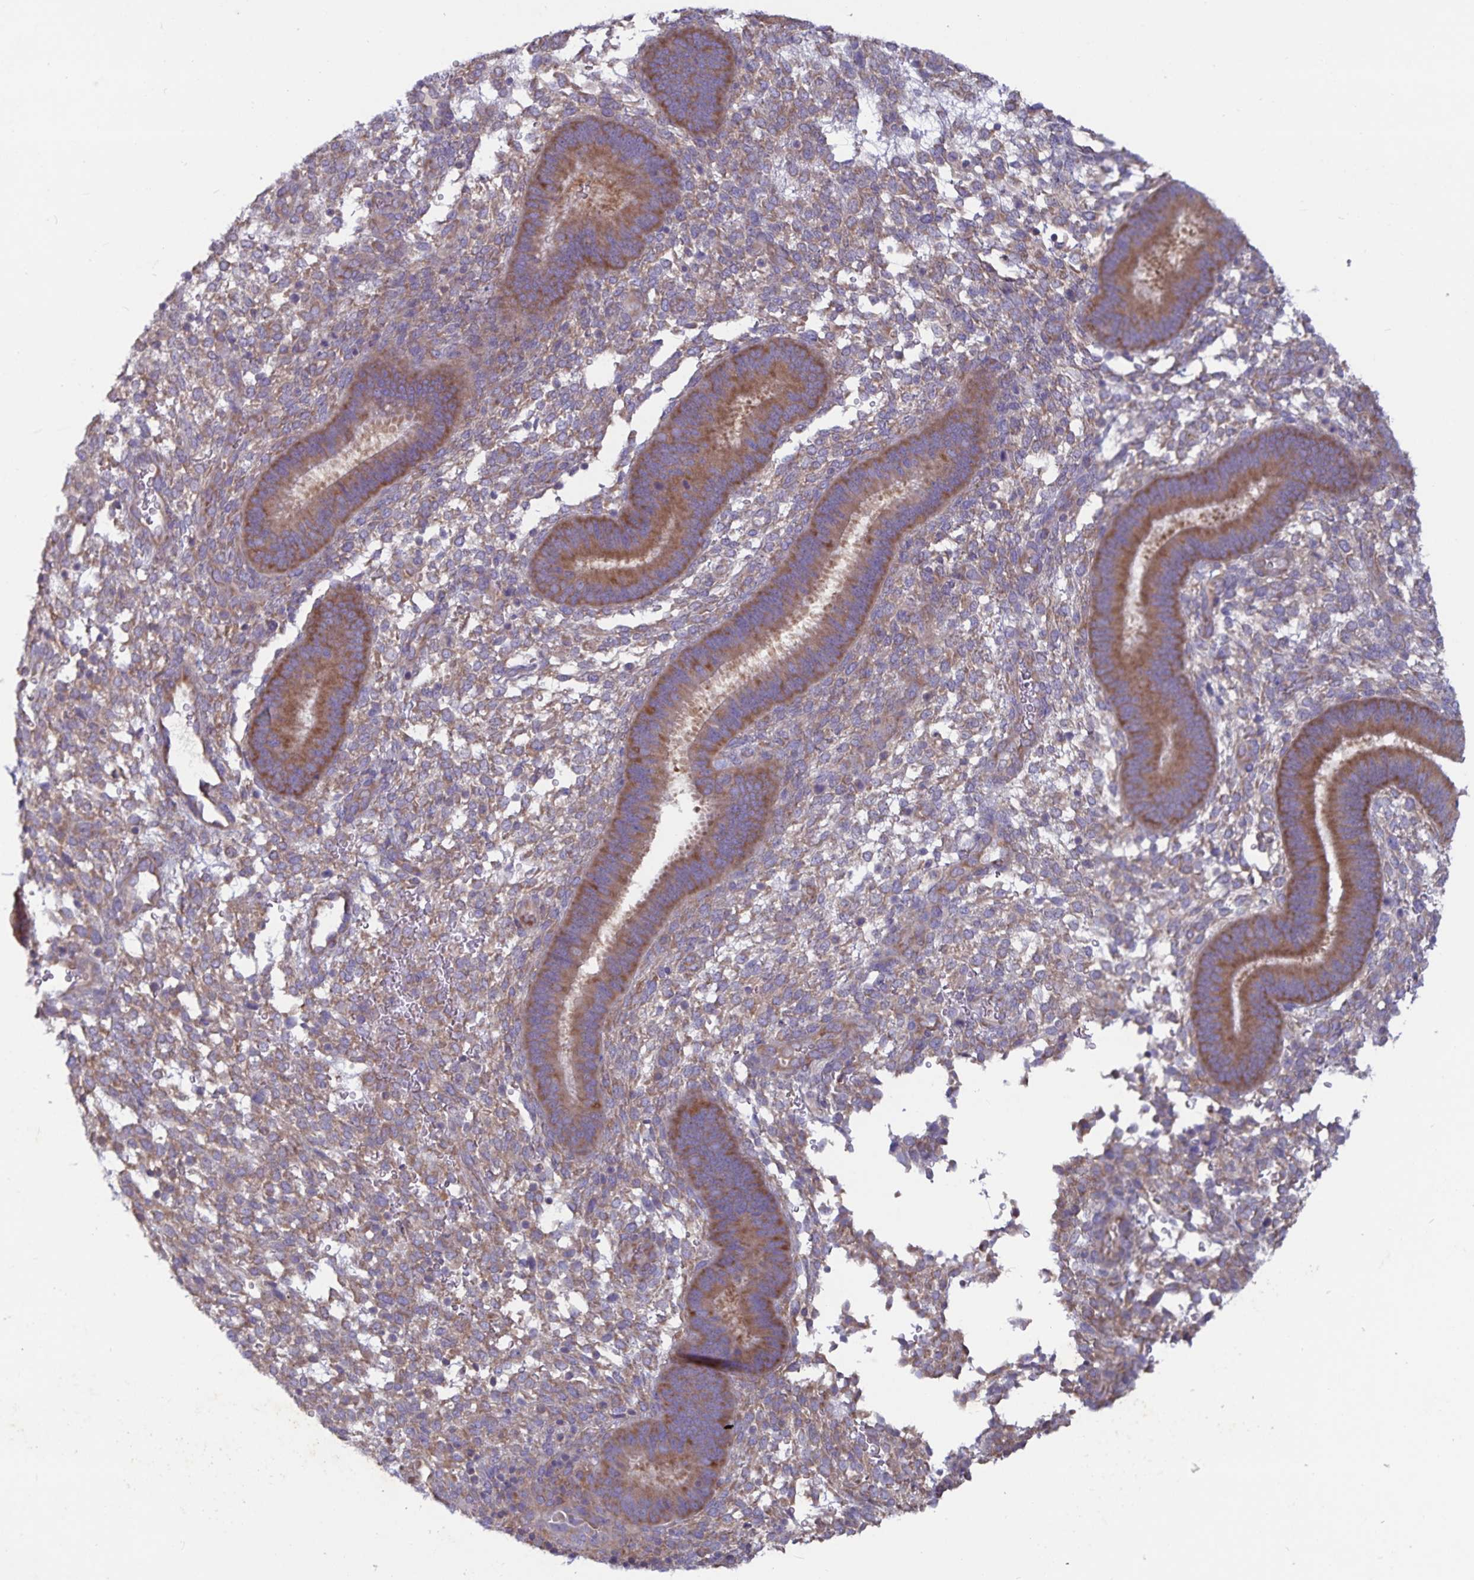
{"staining": {"intensity": "moderate", "quantity": "<25%", "location": "cytoplasmic/membranous"}, "tissue": "endometrium", "cell_type": "Cells in endometrial stroma", "image_type": "normal", "snomed": [{"axis": "morphology", "description": "Normal tissue, NOS"}, {"axis": "topography", "description": "Endometrium"}], "caption": "The histopathology image demonstrates immunohistochemical staining of normal endometrium. There is moderate cytoplasmic/membranous positivity is seen in about <25% of cells in endometrial stroma. Nuclei are stained in blue.", "gene": "FAM120A", "patient": {"sex": "female", "age": 39}}